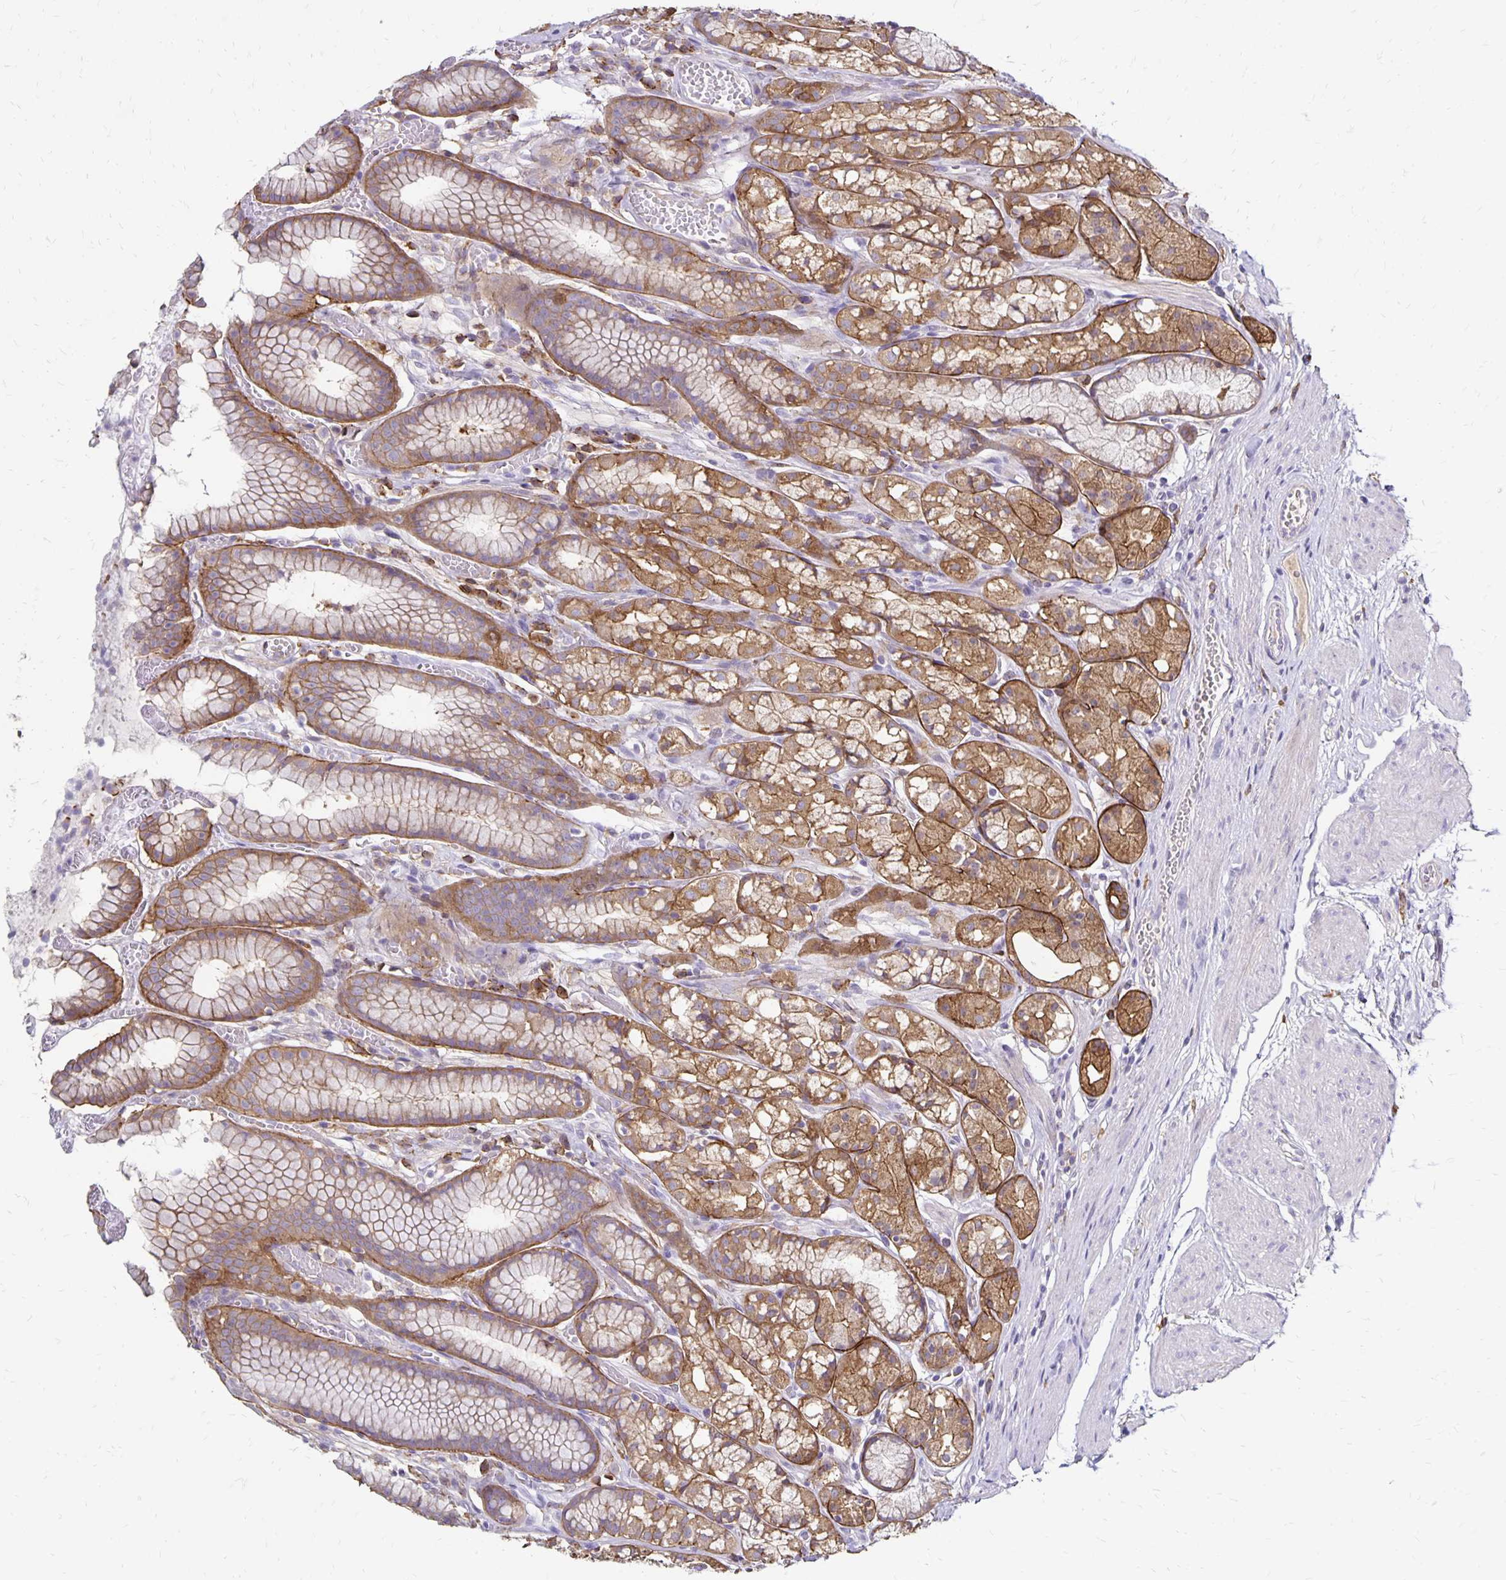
{"staining": {"intensity": "moderate", "quantity": "25%-75%", "location": "cytoplasmic/membranous"}, "tissue": "stomach", "cell_type": "Glandular cells", "image_type": "normal", "snomed": [{"axis": "morphology", "description": "Normal tissue, NOS"}, {"axis": "topography", "description": "Smooth muscle"}, {"axis": "topography", "description": "Stomach"}], "caption": "Immunohistochemical staining of normal human stomach demonstrates medium levels of moderate cytoplasmic/membranous staining in approximately 25%-75% of glandular cells.", "gene": "TNS3", "patient": {"sex": "male", "age": 70}}